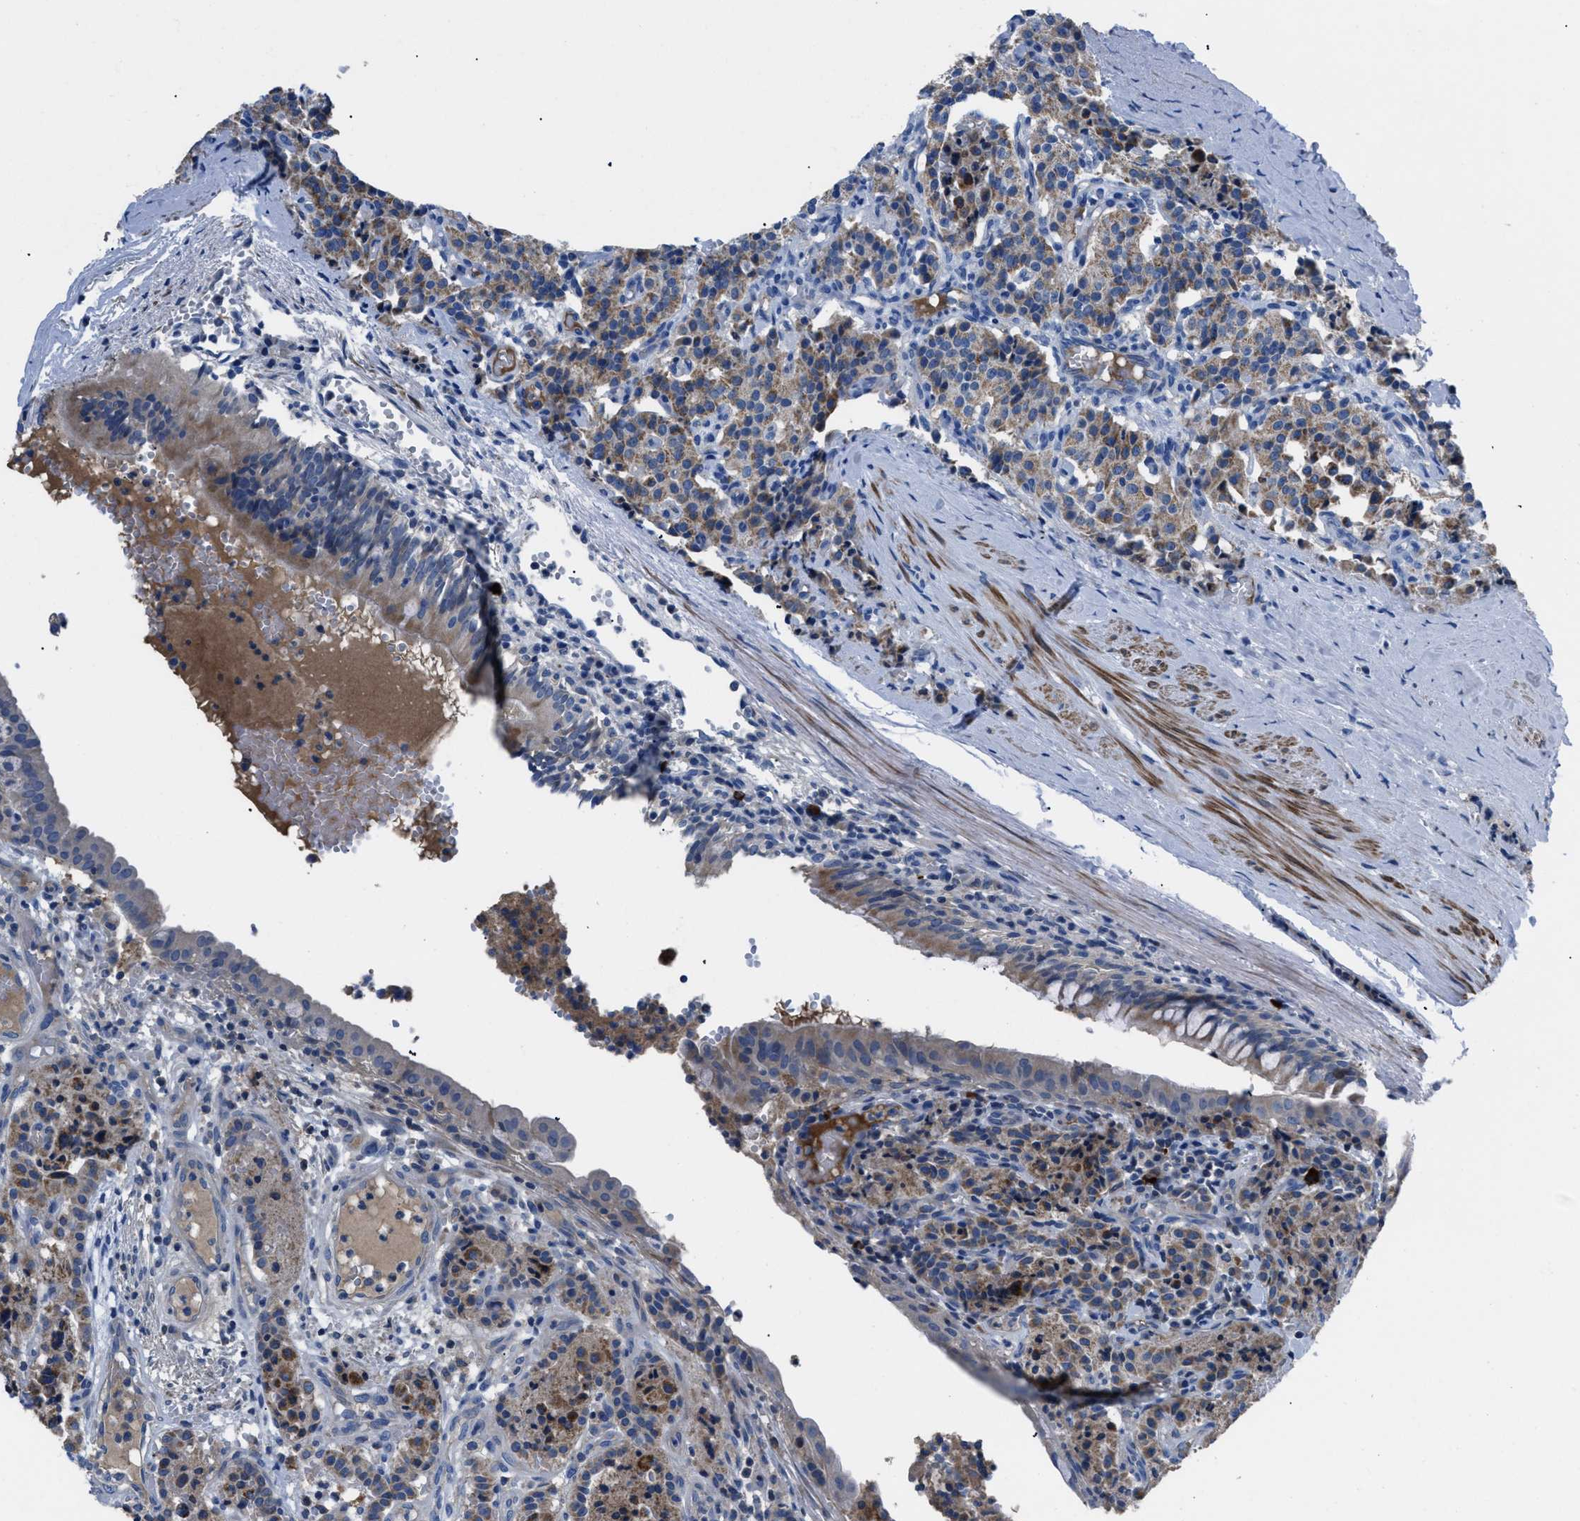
{"staining": {"intensity": "moderate", "quantity": ">75%", "location": "cytoplasmic/membranous"}, "tissue": "carcinoid", "cell_type": "Tumor cells", "image_type": "cancer", "snomed": [{"axis": "morphology", "description": "Carcinoid, malignant, NOS"}, {"axis": "topography", "description": "Lung"}], "caption": "High-magnification brightfield microscopy of carcinoid stained with DAB (3,3'-diaminobenzidine) (brown) and counterstained with hematoxylin (blue). tumor cells exhibit moderate cytoplasmic/membranous expression is identified in about>75% of cells. The protein of interest is stained brown, and the nuclei are stained in blue (DAB (3,3'-diaminobenzidine) IHC with brightfield microscopy, high magnification).", "gene": "SGCZ", "patient": {"sex": "male", "age": 30}}